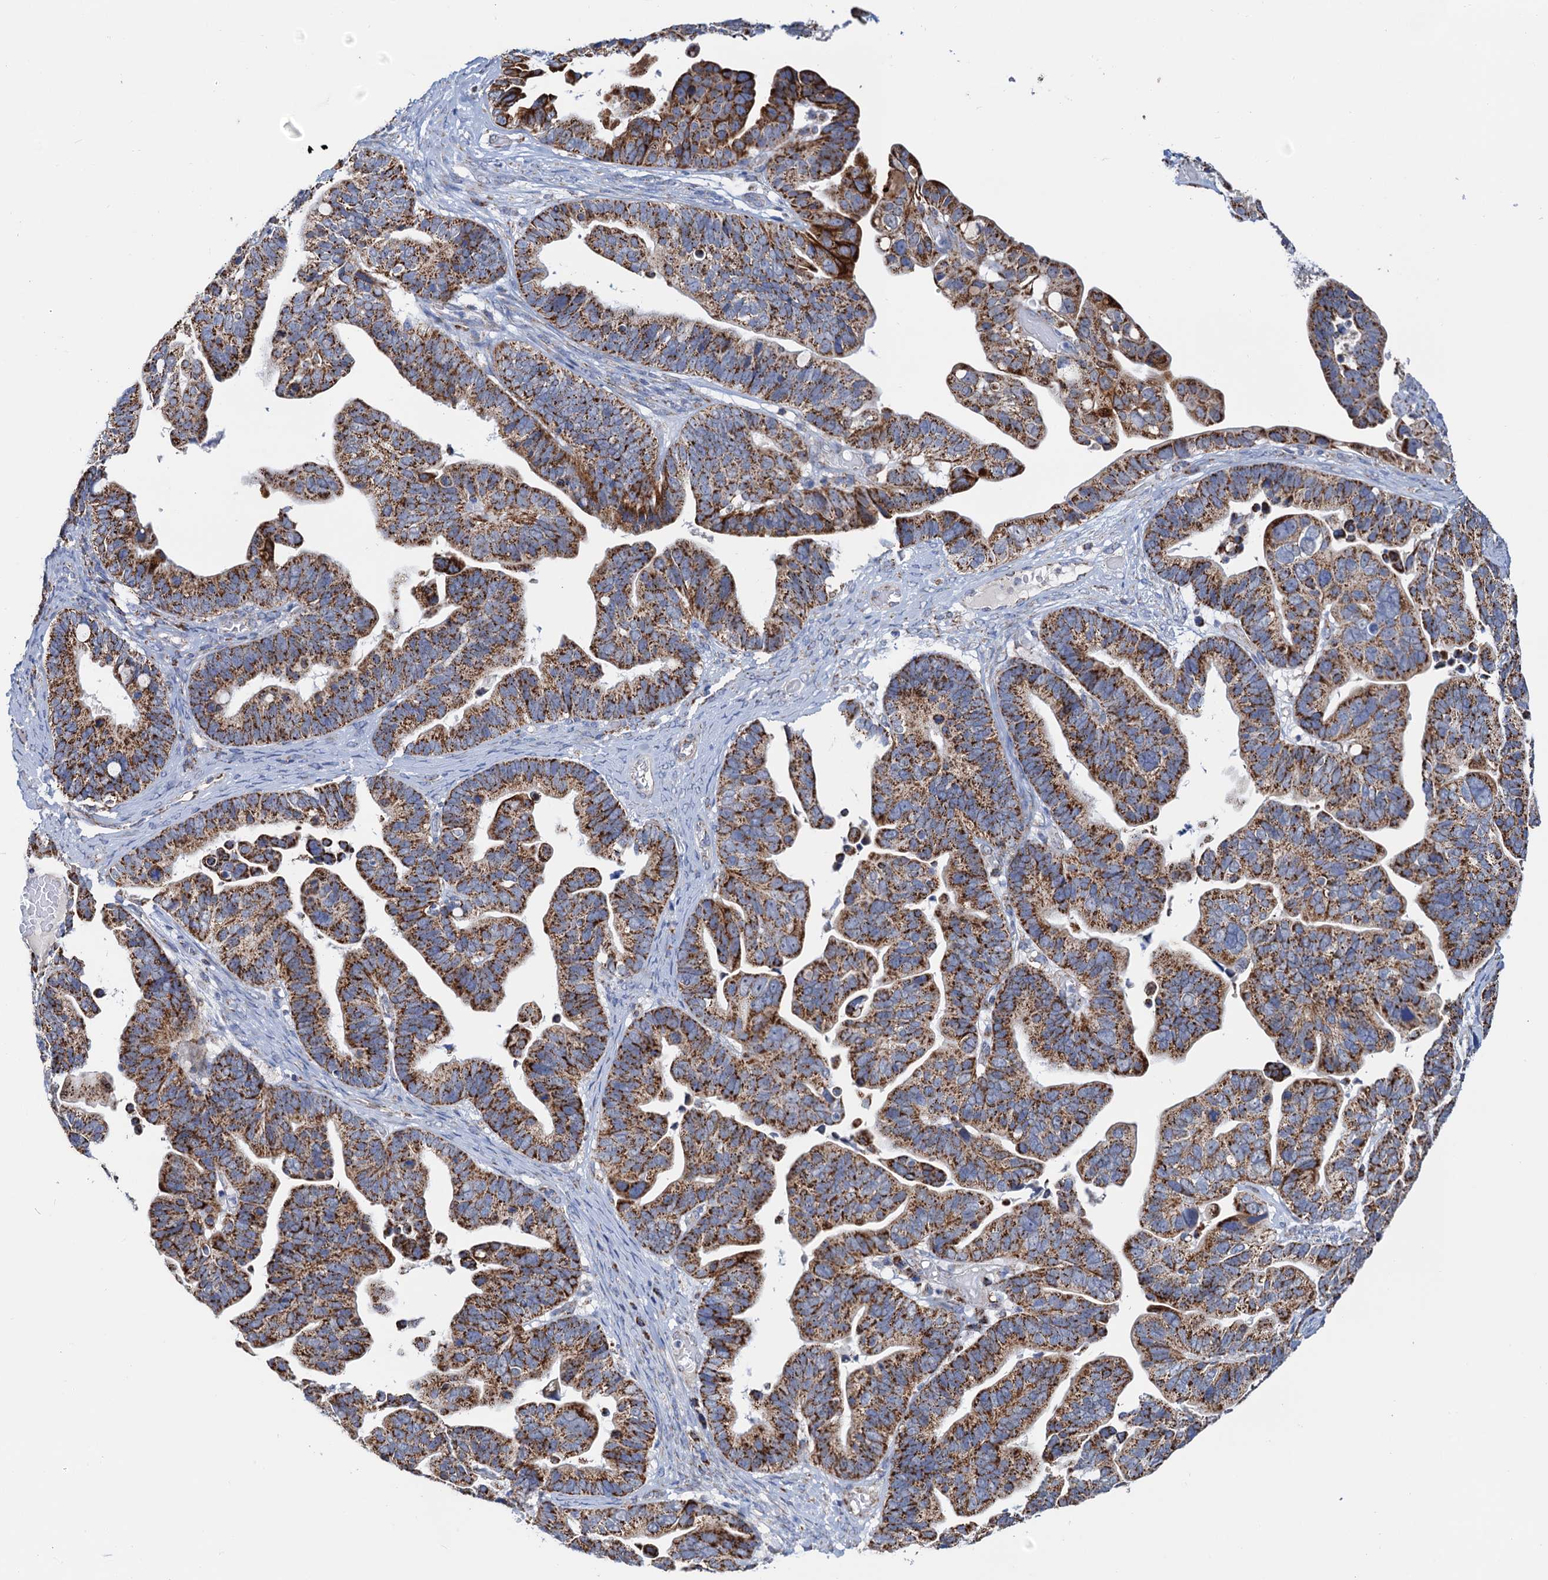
{"staining": {"intensity": "strong", "quantity": ">75%", "location": "cytoplasmic/membranous"}, "tissue": "ovarian cancer", "cell_type": "Tumor cells", "image_type": "cancer", "snomed": [{"axis": "morphology", "description": "Cystadenocarcinoma, serous, NOS"}, {"axis": "topography", "description": "Ovary"}], "caption": "Protein analysis of ovarian serous cystadenocarcinoma tissue demonstrates strong cytoplasmic/membranous positivity in about >75% of tumor cells. Using DAB (brown) and hematoxylin (blue) stains, captured at high magnification using brightfield microscopy.", "gene": "C2CD3", "patient": {"sex": "female", "age": 56}}